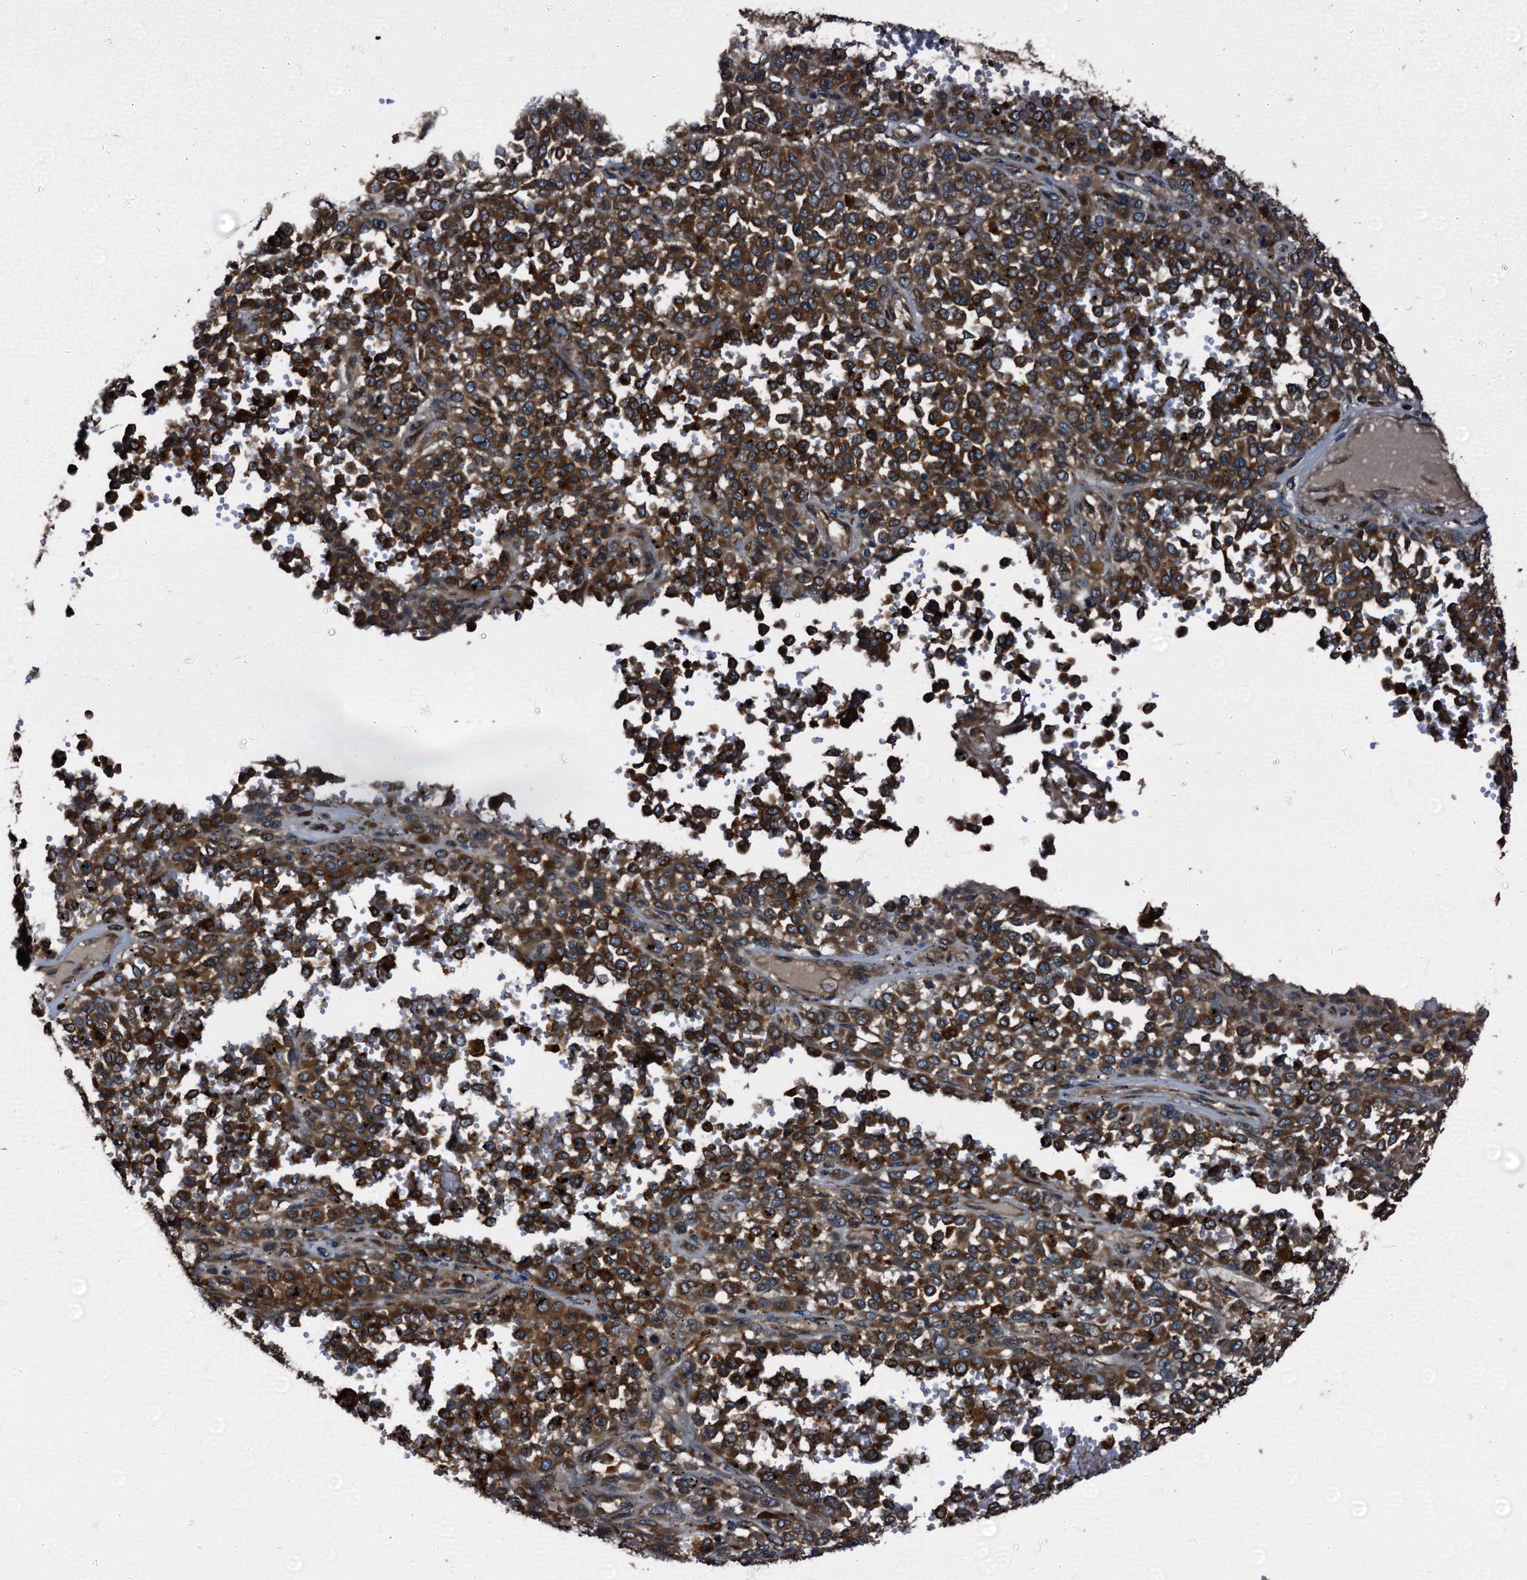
{"staining": {"intensity": "strong", "quantity": ">75%", "location": "cytoplasmic/membranous"}, "tissue": "melanoma", "cell_type": "Tumor cells", "image_type": "cancer", "snomed": [{"axis": "morphology", "description": "Malignant melanoma, Metastatic site"}, {"axis": "topography", "description": "Pancreas"}], "caption": "IHC image of neoplastic tissue: human malignant melanoma (metastatic site) stained using immunohistochemistry shows high levels of strong protein expression localized specifically in the cytoplasmic/membranous of tumor cells, appearing as a cytoplasmic/membranous brown color.", "gene": "PEX5", "patient": {"sex": "female", "age": 30}}